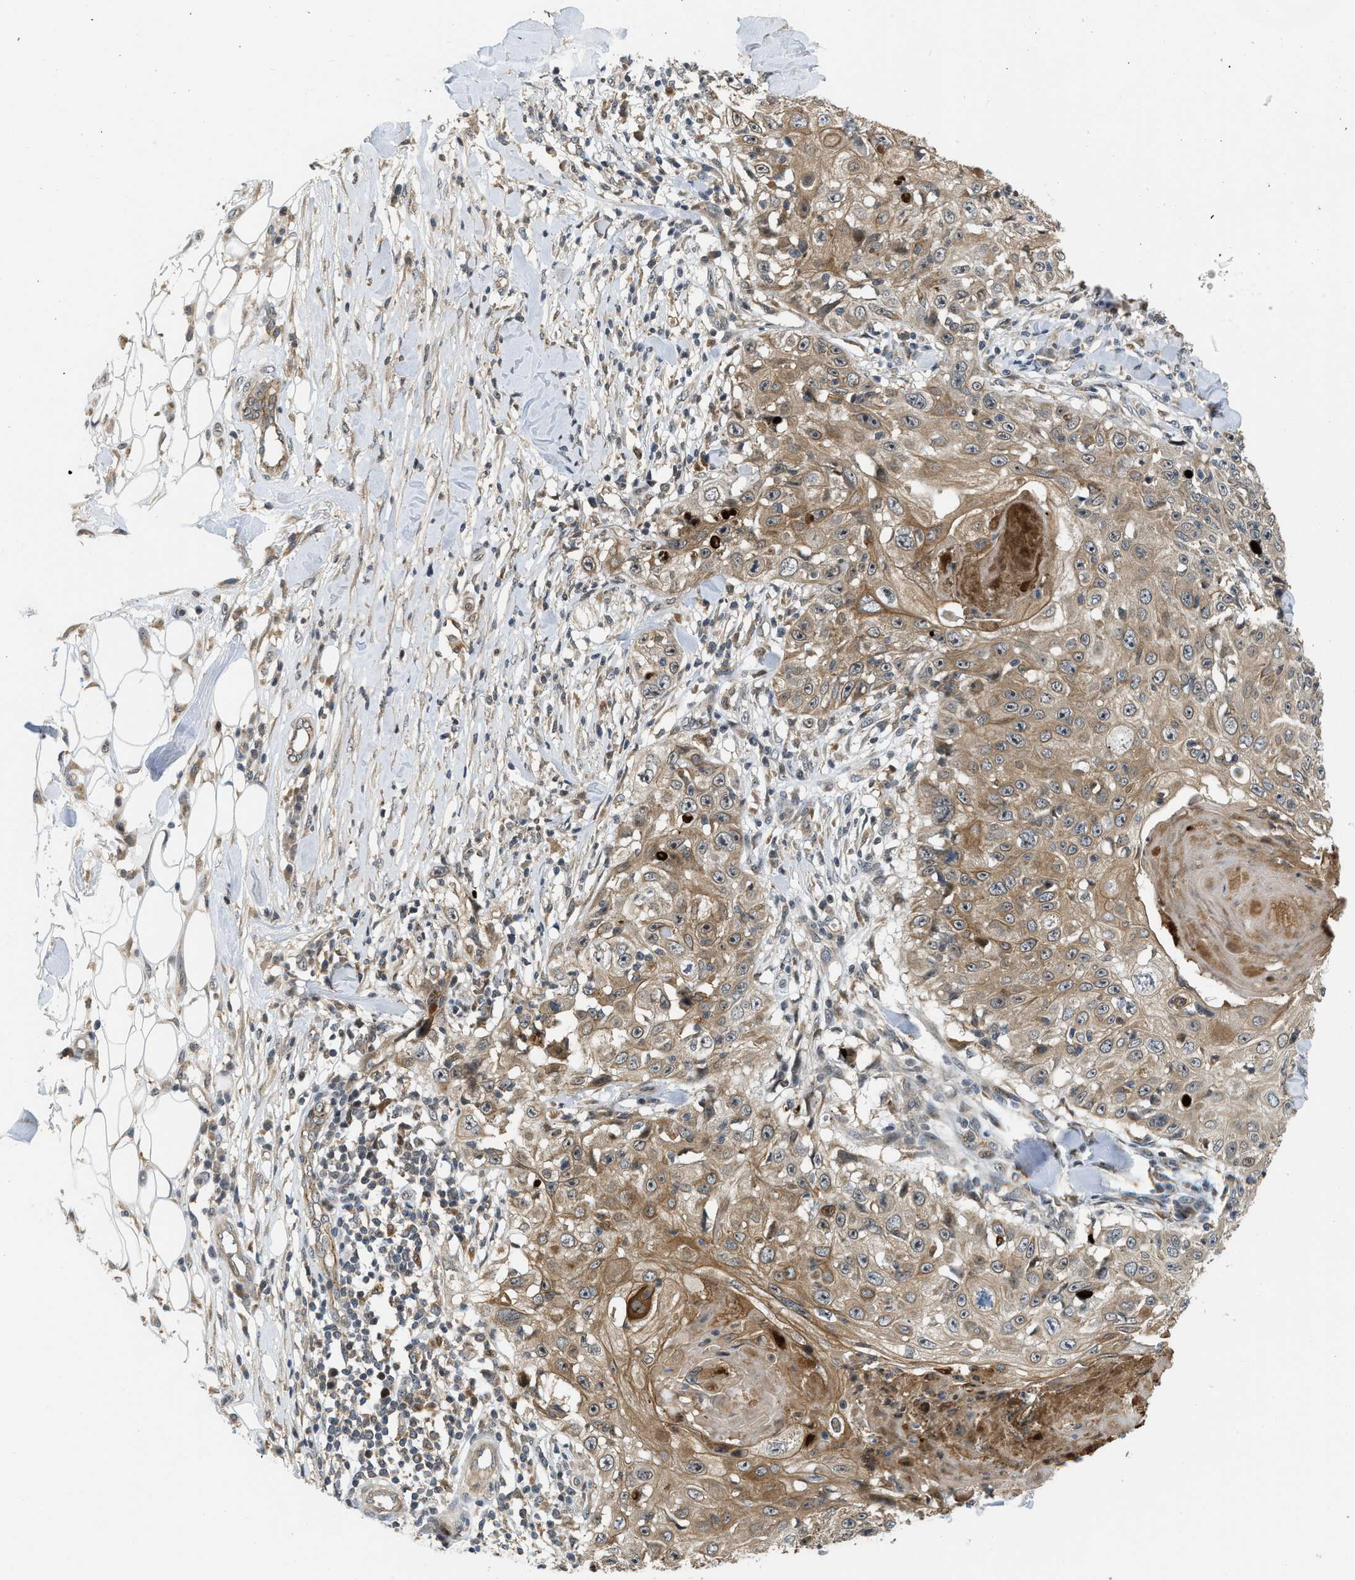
{"staining": {"intensity": "moderate", "quantity": ">75%", "location": "cytoplasmic/membranous"}, "tissue": "skin cancer", "cell_type": "Tumor cells", "image_type": "cancer", "snomed": [{"axis": "morphology", "description": "Squamous cell carcinoma, NOS"}, {"axis": "topography", "description": "Skin"}], "caption": "The micrograph reveals immunohistochemical staining of skin cancer (squamous cell carcinoma). There is moderate cytoplasmic/membranous positivity is identified in approximately >75% of tumor cells.", "gene": "DNAJC28", "patient": {"sex": "male", "age": 86}}